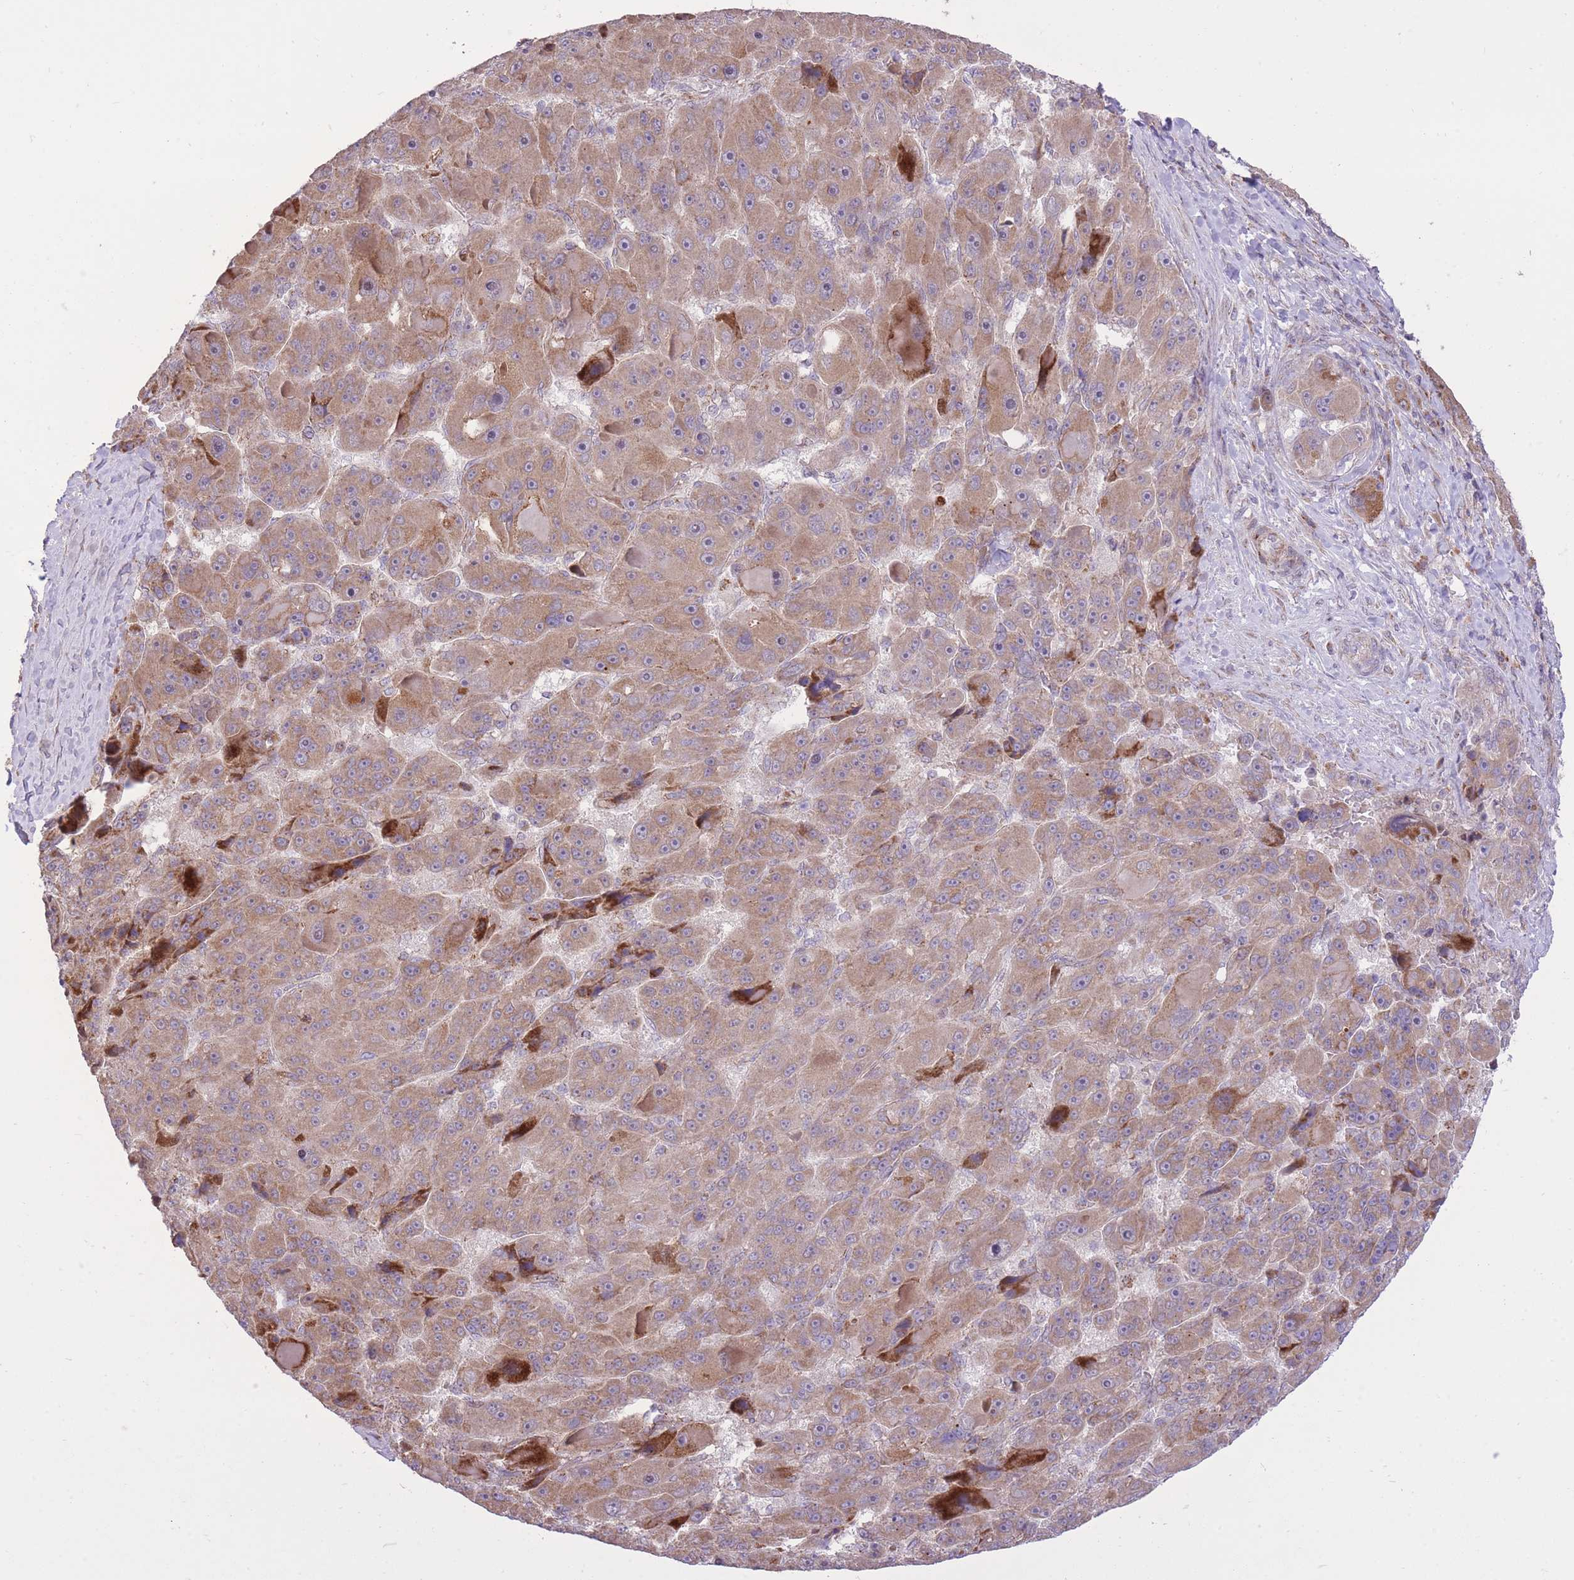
{"staining": {"intensity": "moderate", "quantity": ">75%", "location": "cytoplasmic/membranous"}, "tissue": "liver cancer", "cell_type": "Tumor cells", "image_type": "cancer", "snomed": [{"axis": "morphology", "description": "Carcinoma, Hepatocellular, NOS"}, {"axis": "topography", "description": "Liver"}], "caption": "Tumor cells reveal medium levels of moderate cytoplasmic/membranous expression in about >75% of cells in hepatocellular carcinoma (liver). The staining is performed using DAB (3,3'-diaminobenzidine) brown chromogen to label protein expression. The nuclei are counter-stained blue using hematoxylin.", "gene": "SLC4A4", "patient": {"sex": "male", "age": 76}}